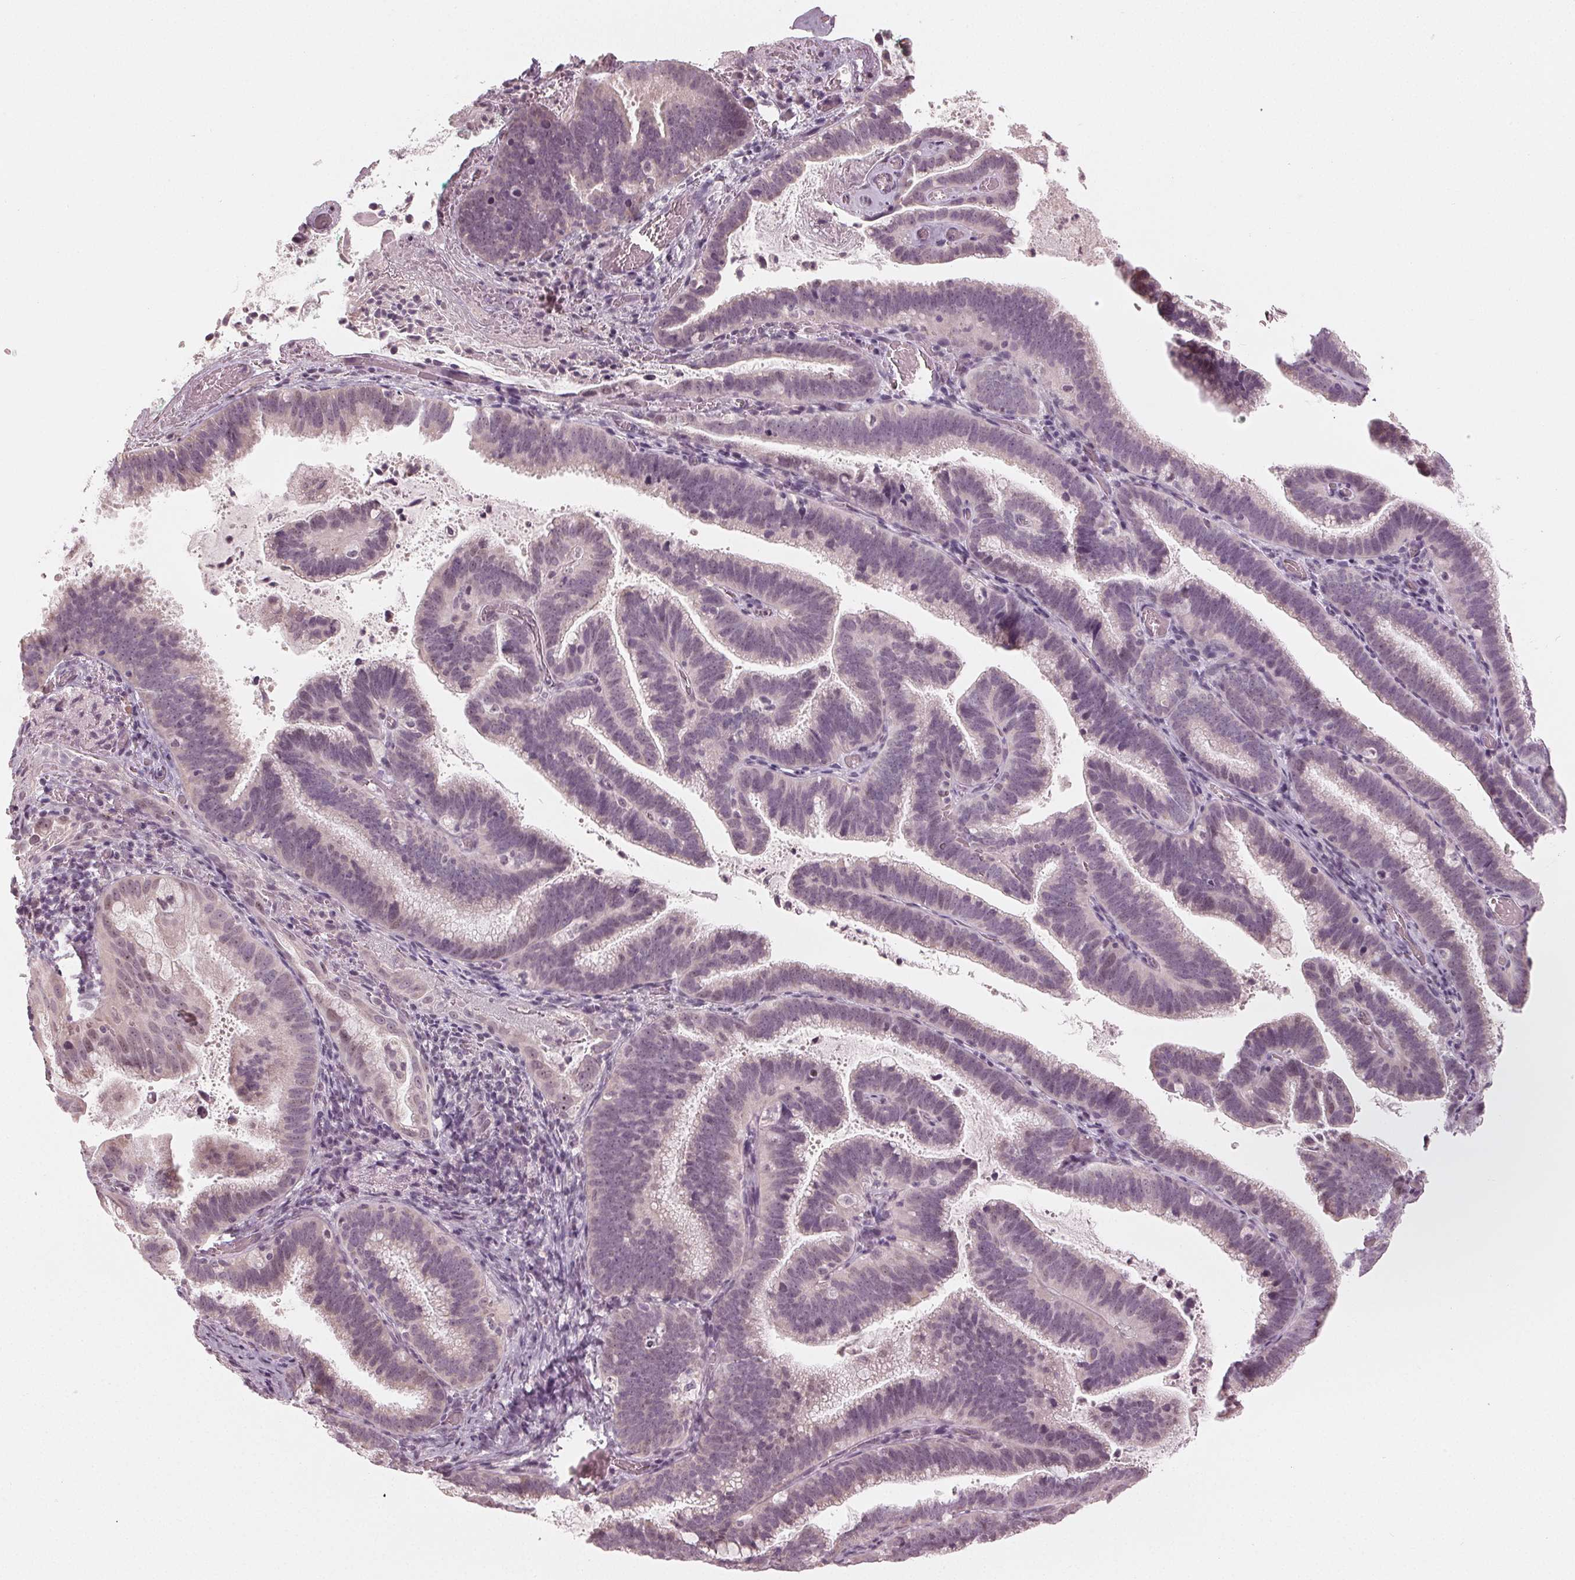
{"staining": {"intensity": "negative", "quantity": "none", "location": "none"}, "tissue": "cervical cancer", "cell_type": "Tumor cells", "image_type": "cancer", "snomed": [{"axis": "morphology", "description": "Adenocarcinoma, NOS"}, {"axis": "topography", "description": "Cervix"}], "caption": "Immunohistochemistry (IHC) of human cervical cancer exhibits no expression in tumor cells.", "gene": "ADPRHL1", "patient": {"sex": "female", "age": 61}}